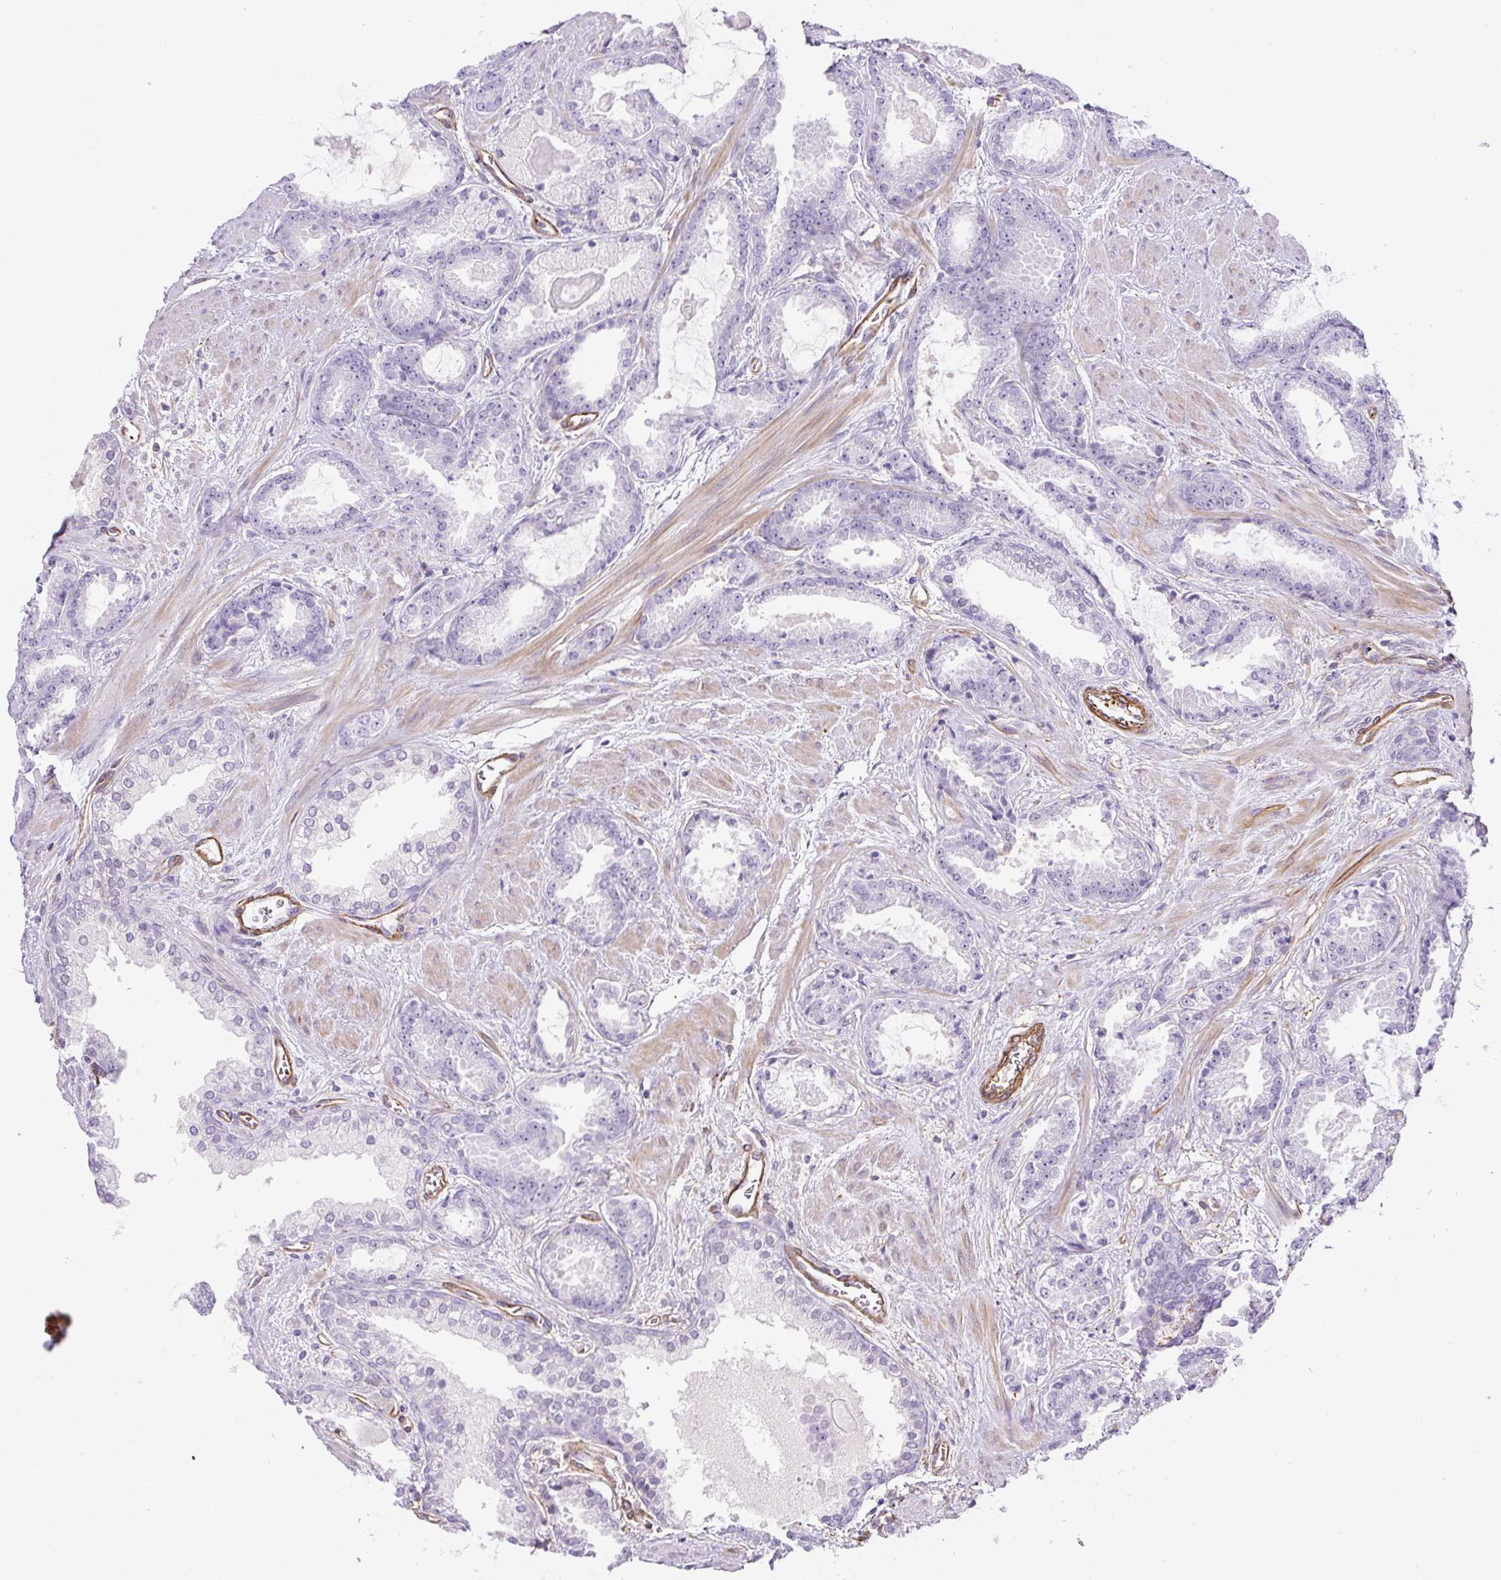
{"staining": {"intensity": "negative", "quantity": "none", "location": "none"}, "tissue": "prostate cancer", "cell_type": "Tumor cells", "image_type": "cancer", "snomed": [{"axis": "morphology", "description": "Adenocarcinoma, Low grade"}, {"axis": "topography", "description": "Prostate"}], "caption": "The immunohistochemistry histopathology image has no significant expression in tumor cells of low-grade adenocarcinoma (prostate) tissue.", "gene": "B3GALT5", "patient": {"sex": "male", "age": 62}}